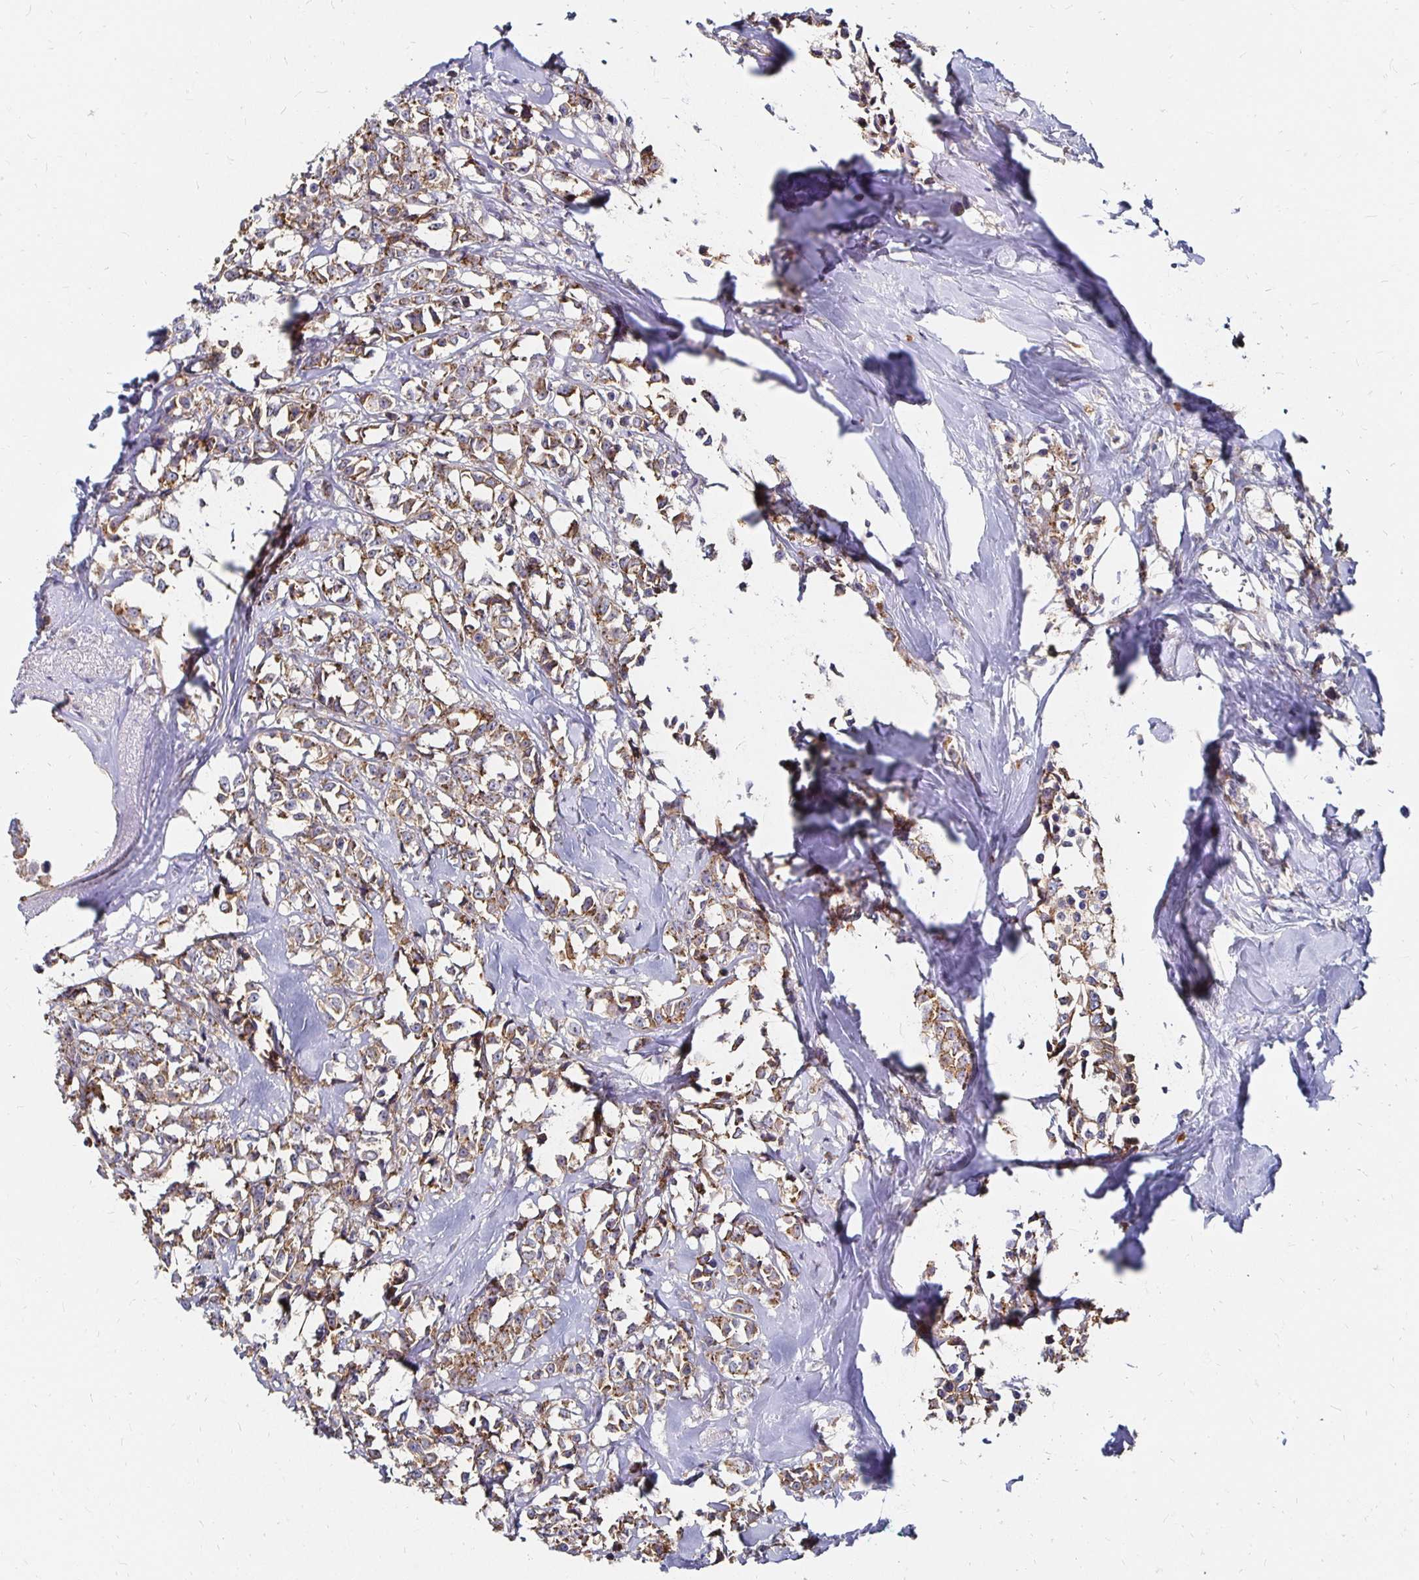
{"staining": {"intensity": "moderate", "quantity": "25%-75%", "location": "cytoplasmic/membranous"}, "tissue": "breast cancer", "cell_type": "Tumor cells", "image_type": "cancer", "snomed": [{"axis": "morphology", "description": "Duct carcinoma"}, {"axis": "topography", "description": "Breast"}], "caption": "Moderate cytoplasmic/membranous expression for a protein is appreciated in about 25%-75% of tumor cells of intraductal carcinoma (breast) using immunohistochemistry (IHC).", "gene": "NCSTN", "patient": {"sex": "female", "age": 80}}